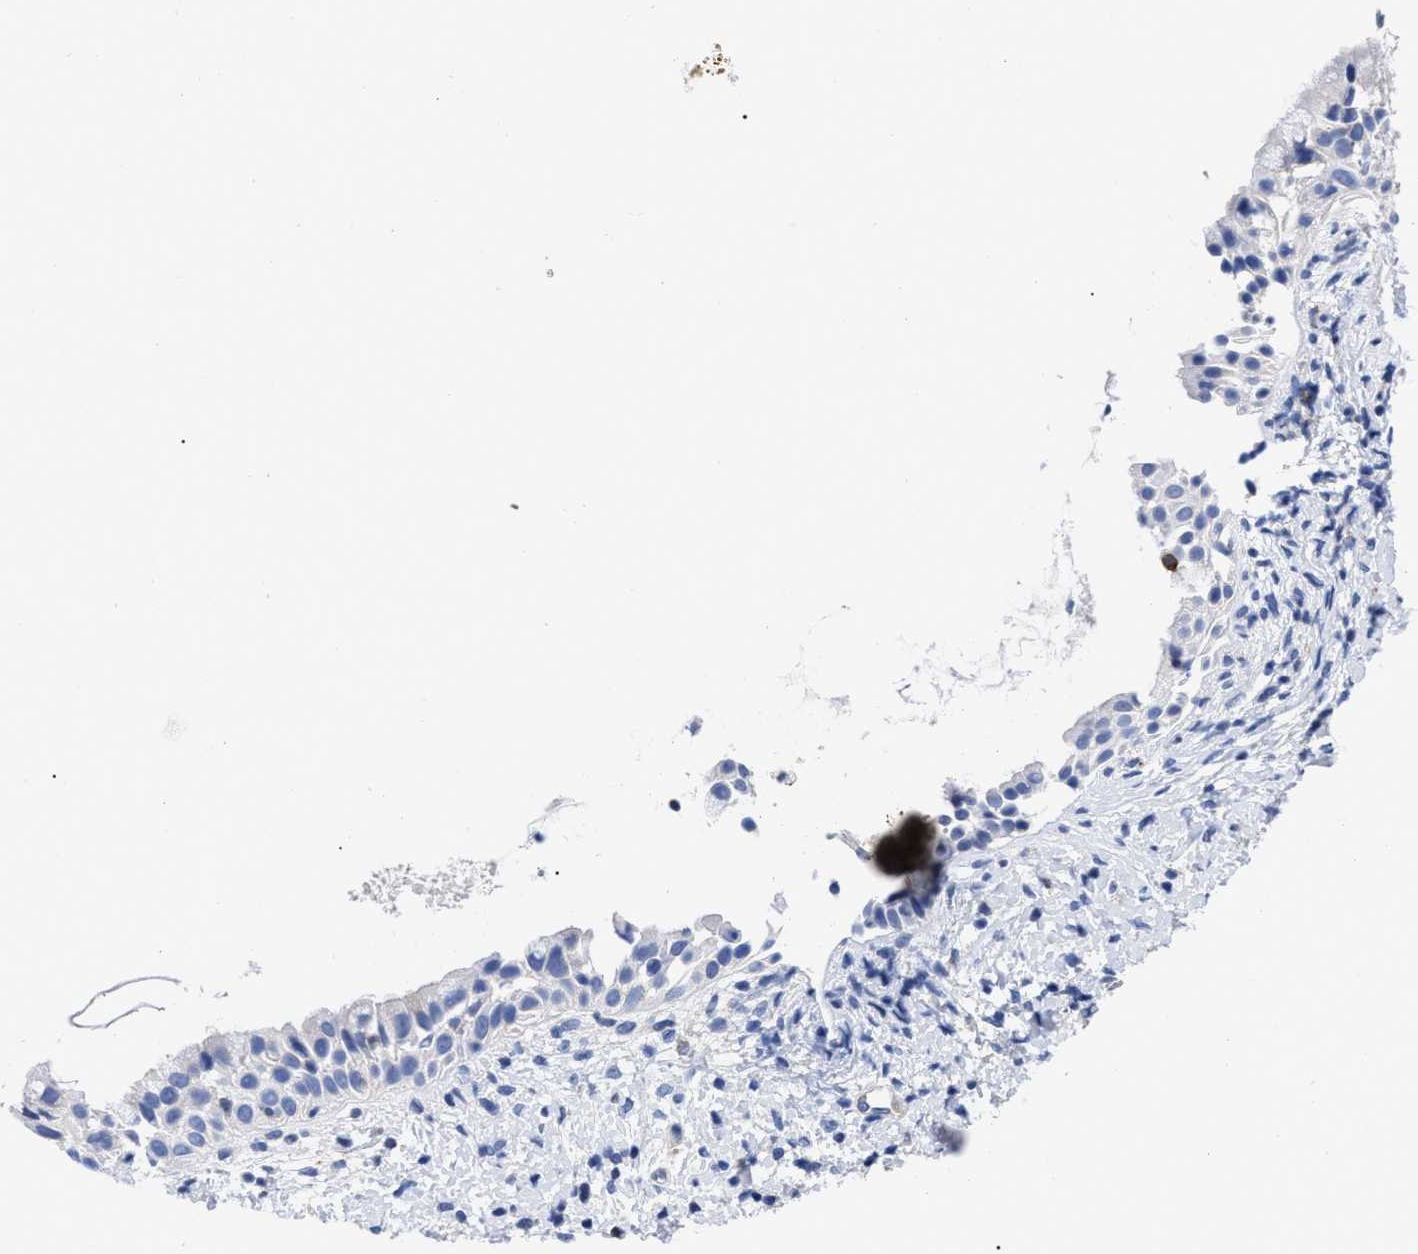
{"staining": {"intensity": "negative", "quantity": "none", "location": "none"}, "tissue": "nasopharynx", "cell_type": "Respiratory epithelial cells", "image_type": "normal", "snomed": [{"axis": "morphology", "description": "Normal tissue, NOS"}, {"axis": "topography", "description": "Nasopharynx"}], "caption": "High power microscopy micrograph of an immunohistochemistry (IHC) histopathology image of unremarkable nasopharynx, revealing no significant staining in respiratory epithelial cells.", "gene": "IRAG2", "patient": {"sex": "male", "age": 22}}